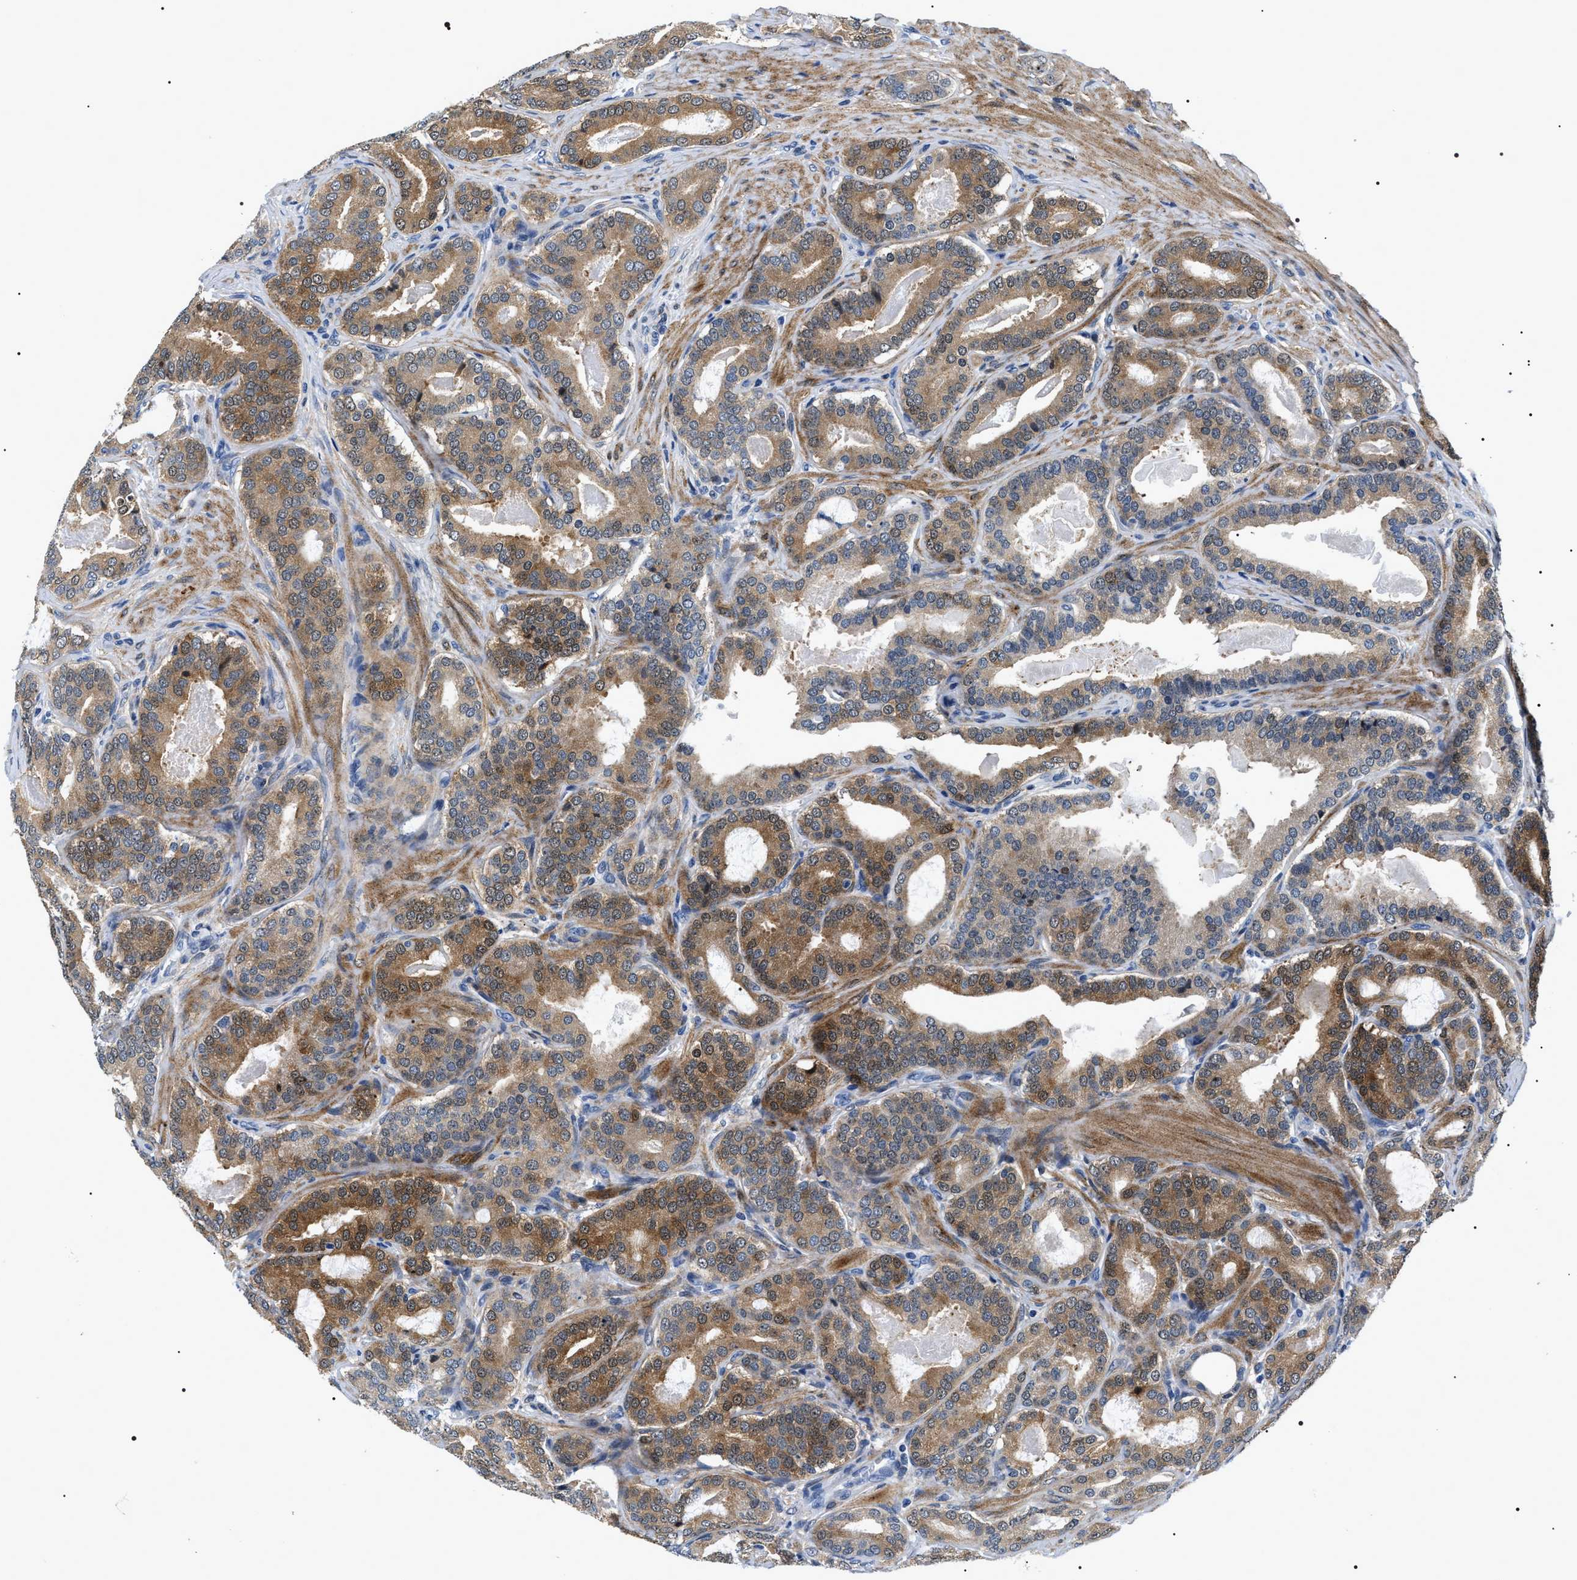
{"staining": {"intensity": "moderate", "quantity": ">75%", "location": "cytoplasmic/membranous"}, "tissue": "prostate cancer", "cell_type": "Tumor cells", "image_type": "cancer", "snomed": [{"axis": "morphology", "description": "Adenocarcinoma, High grade"}, {"axis": "topography", "description": "Prostate"}], "caption": "Protein staining of prostate cancer (adenocarcinoma (high-grade)) tissue demonstrates moderate cytoplasmic/membranous expression in about >75% of tumor cells.", "gene": "BAG2", "patient": {"sex": "male", "age": 60}}